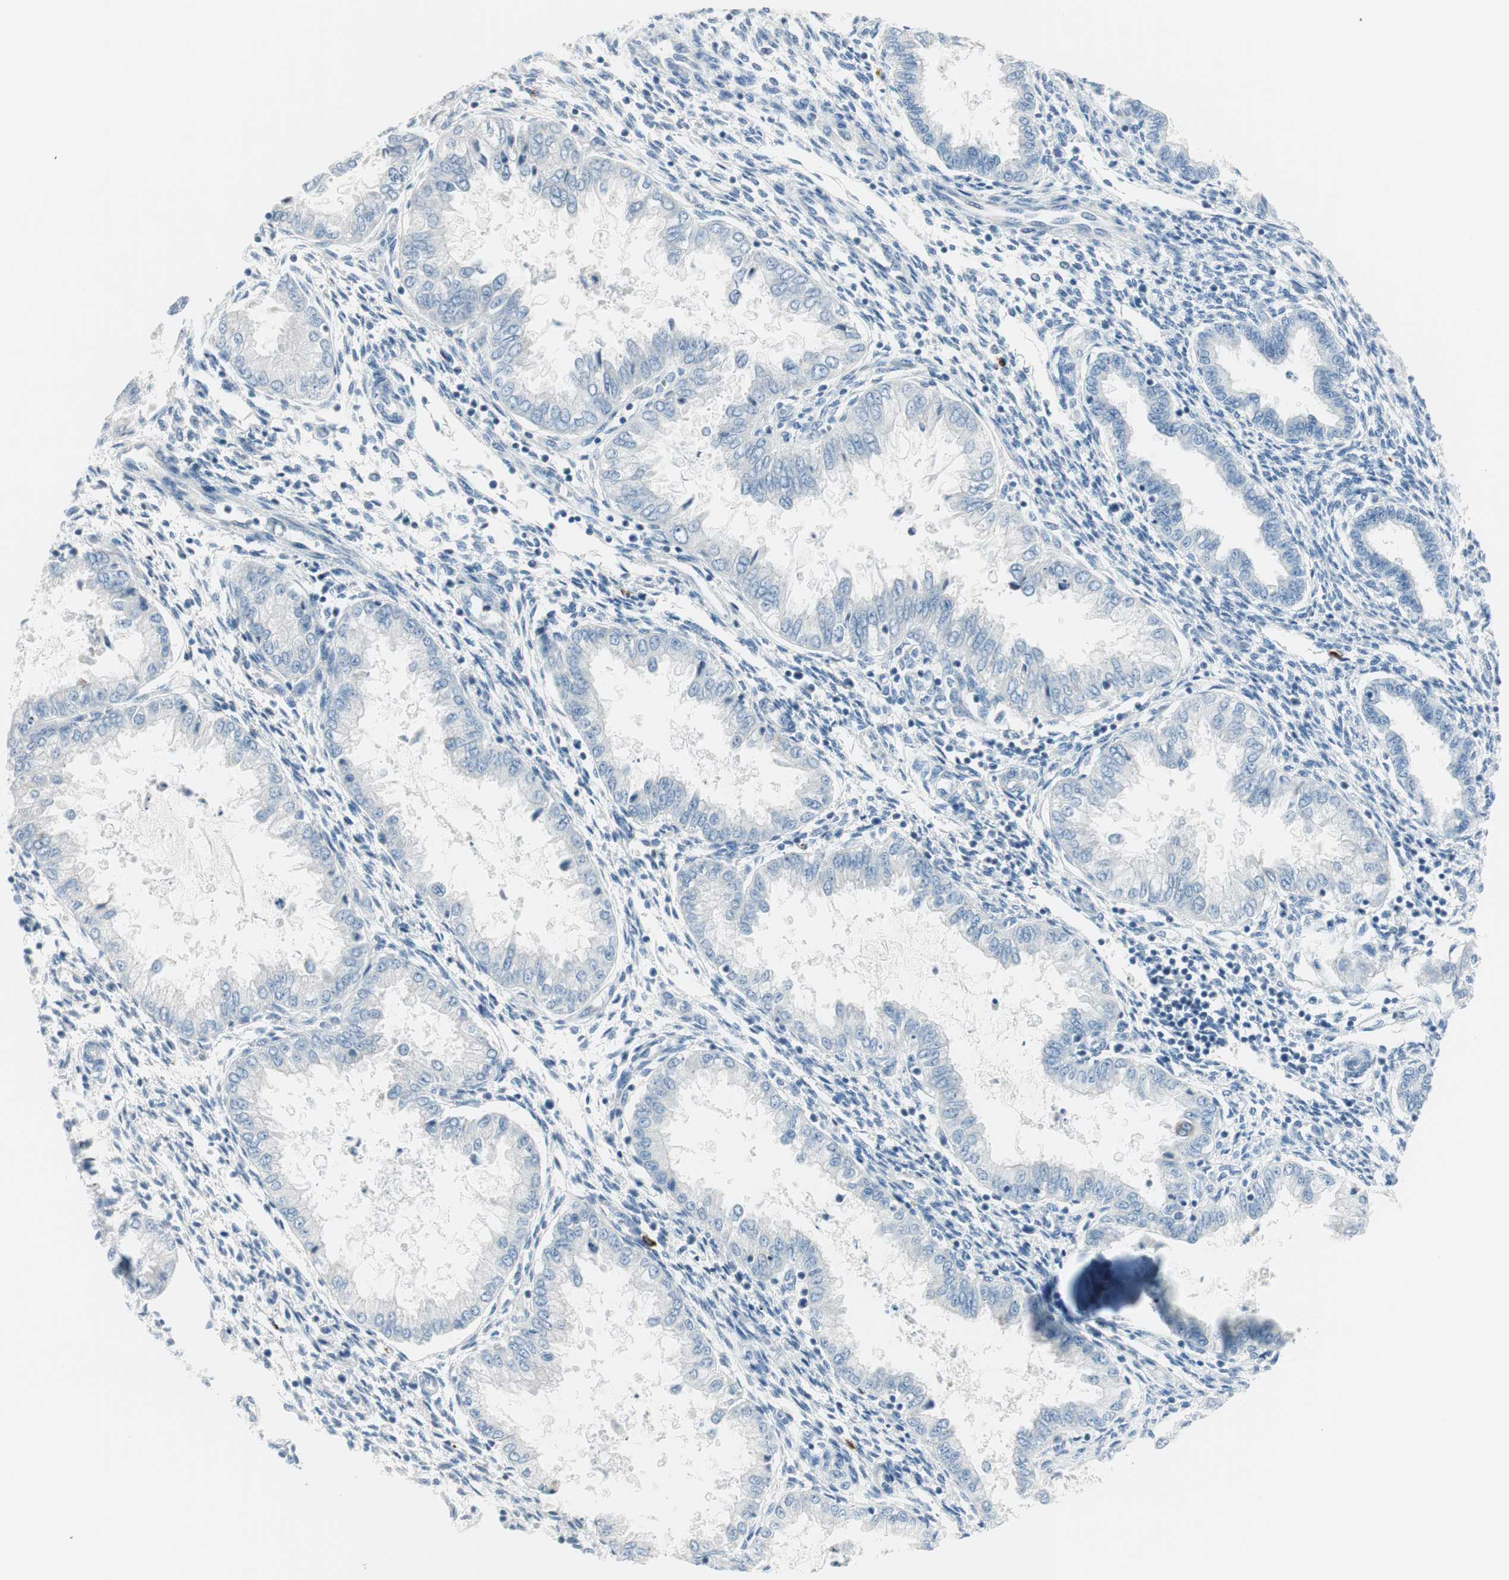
{"staining": {"intensity": "negative", "quantity": "none", "location": "none"}, "tissue": "endometrium", "cell_type": "Cells in endometrial stroma", "image_type": "normal", "snomed": [{"axis": "morphology", "description": "Normal tissue, NOS"}, {"axis": "topography", "description": "Endometrium"}], "caption": "Immunohistochemistry (IHC) photomicrograph of benign endometrium: endometrium stained with DAB (3,3'-diaminobenzidine) displays no significant protein positivity in cells in endometrial stroma.", "gene": "DLG4", "patient": {"sex": "female", "age": 33}}